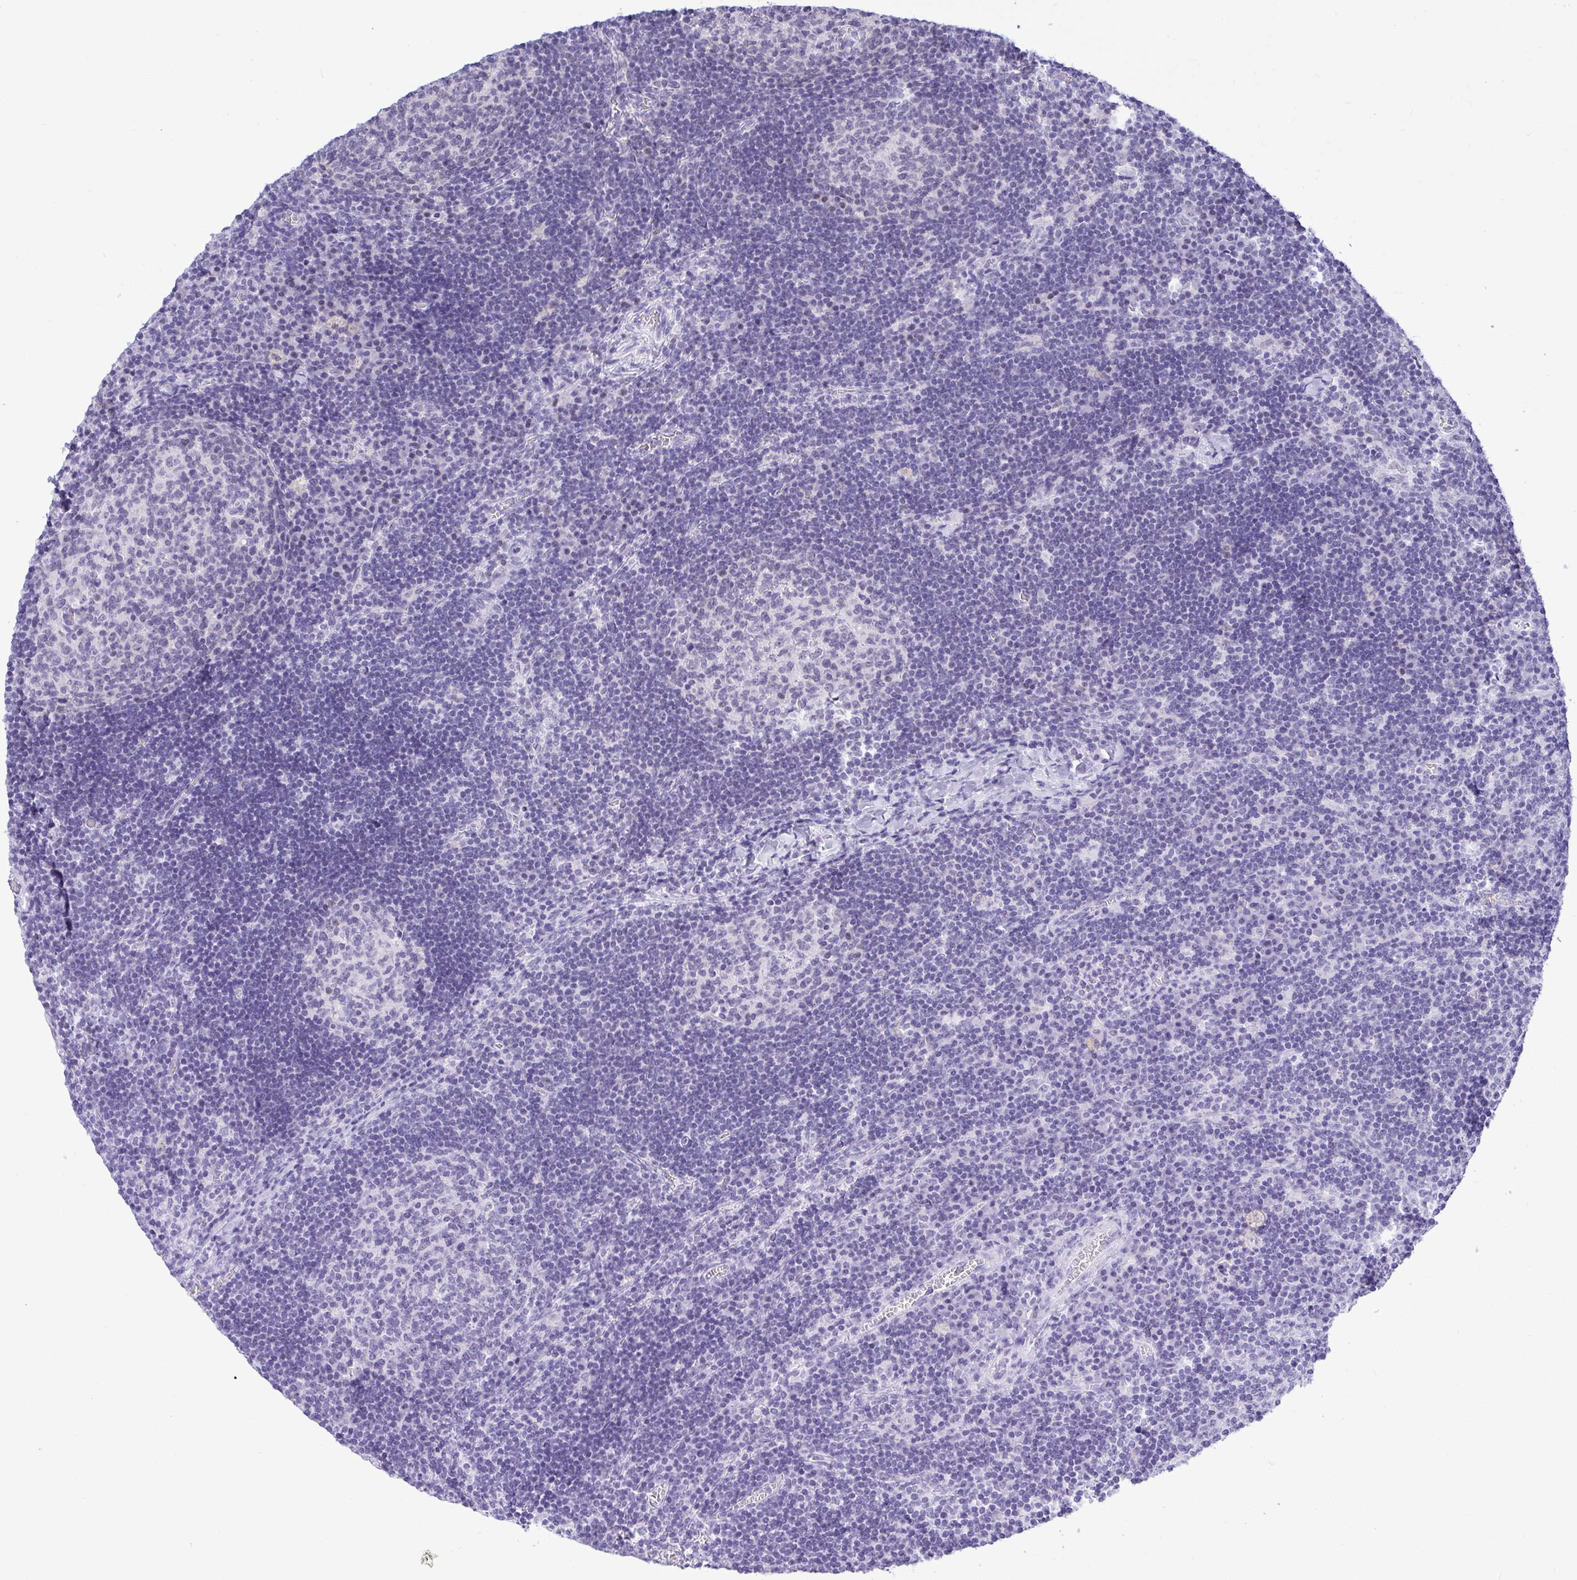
{"staining": {"intensity": "negative", "quantity": "none", "location": "none"}, "tissue": "lymph node", "cell_type": "Germinal center cells", "image_type": "normal", "snomed": [{"axis": "morphology", "description": "Normal tissue, NOS"}, {"axis": "topography", "description": "Lymph node"}], "caption": "Benign lymph node was stained to show a protein in brown. There is no significant expression in germinal center cells.", "gene": "THOP1", "patient": {"sex": "male", "age": 67}}